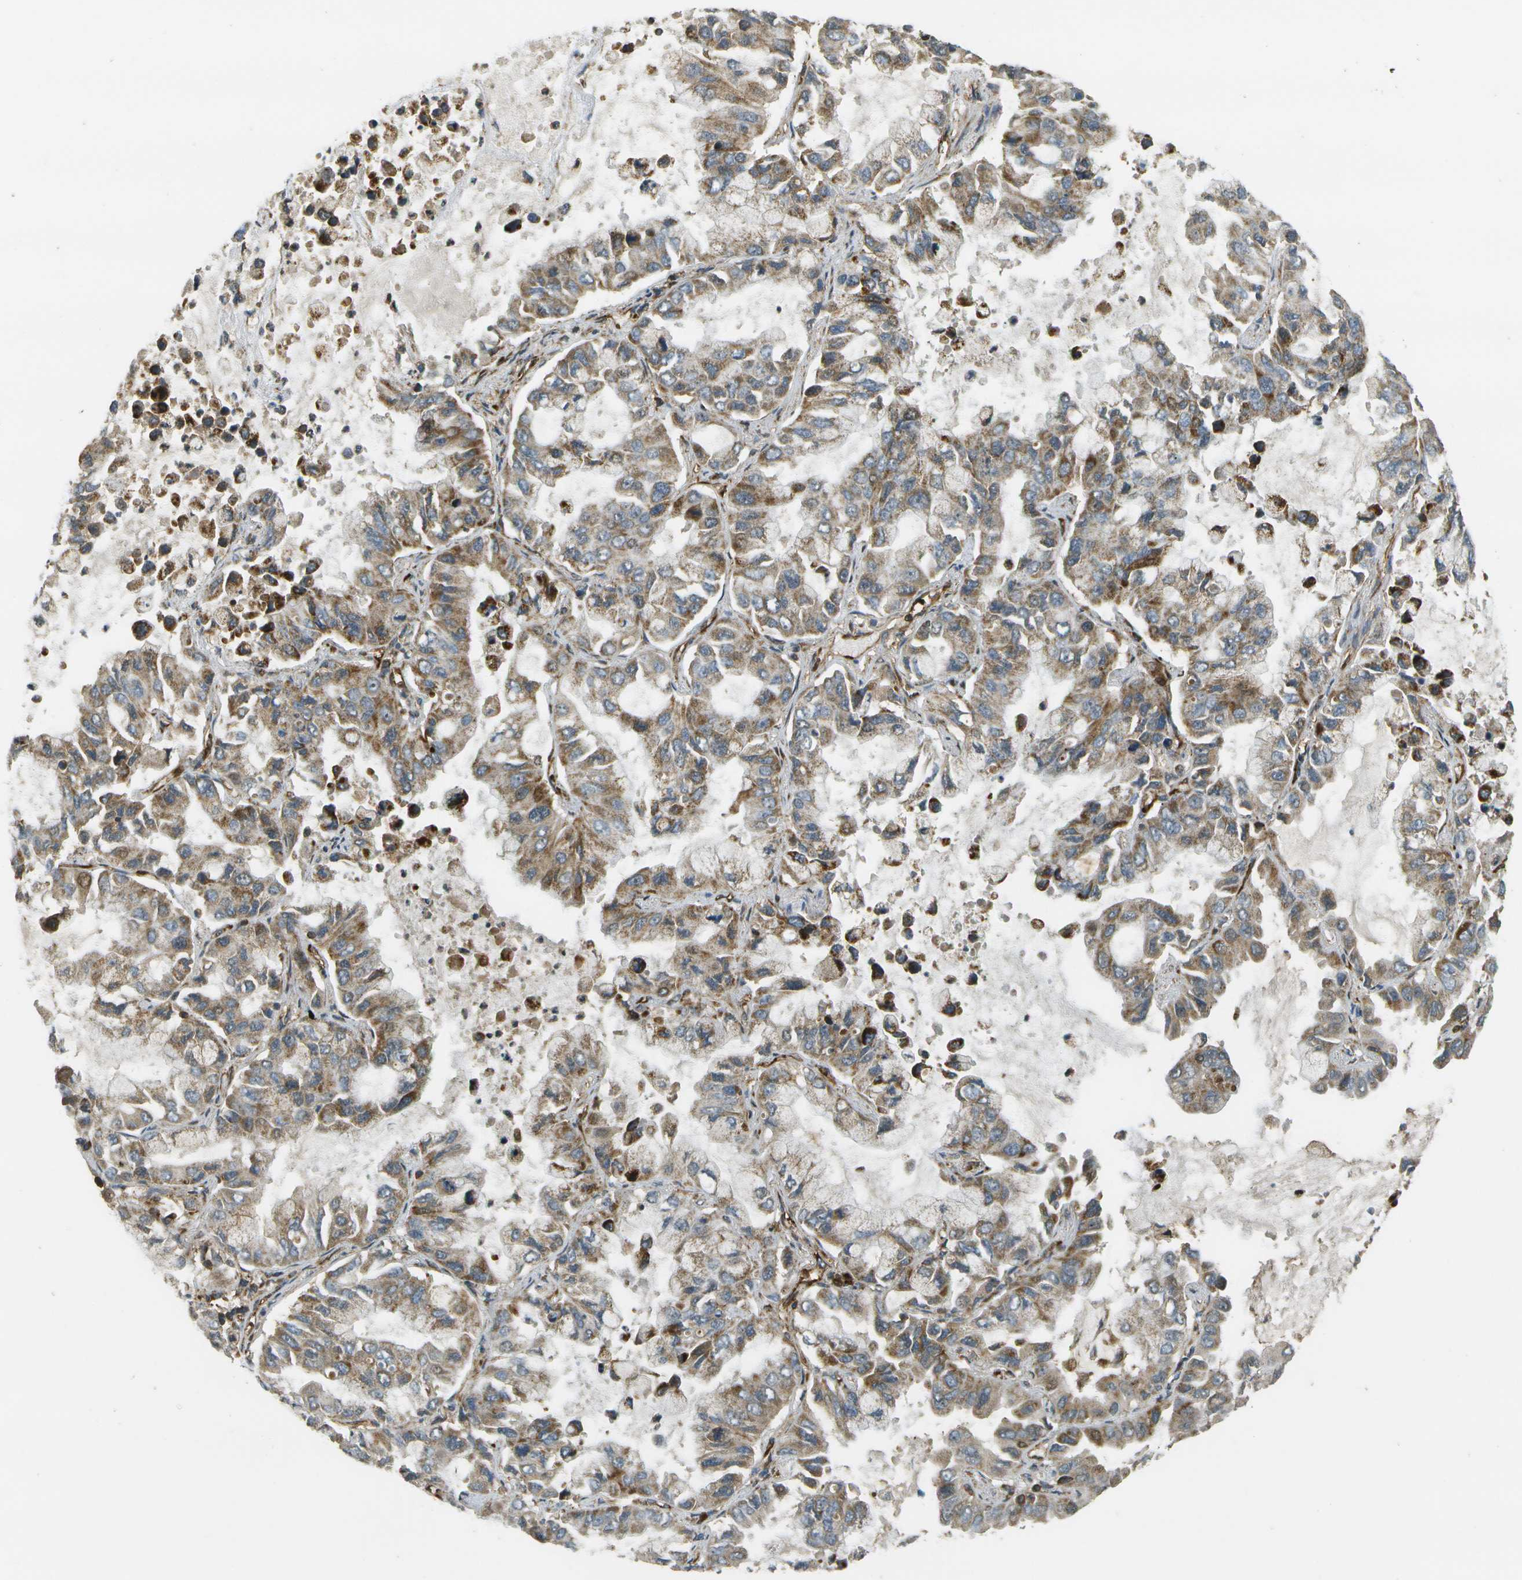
{"staining": {"intensity": "moderate", "quantity": ">75%", "location": "cytoplasmic/membranous"}, "tissue": "lung cancer", "cell_type": "Tumor cells", "image_type": "cancer", "snomed": [{"axis": "morphology", "description": "Adenocarcinoma, NOS"}, {"axis": "topography", "description": "Lung"}], "caption": "Lung cancer stained with a brown dye reveals moderate cytoplasmic/membranous positive staining in about >75% of tumor cells.", "gene": "LRP12", "patient": {"sex": "male", "age": 64}}